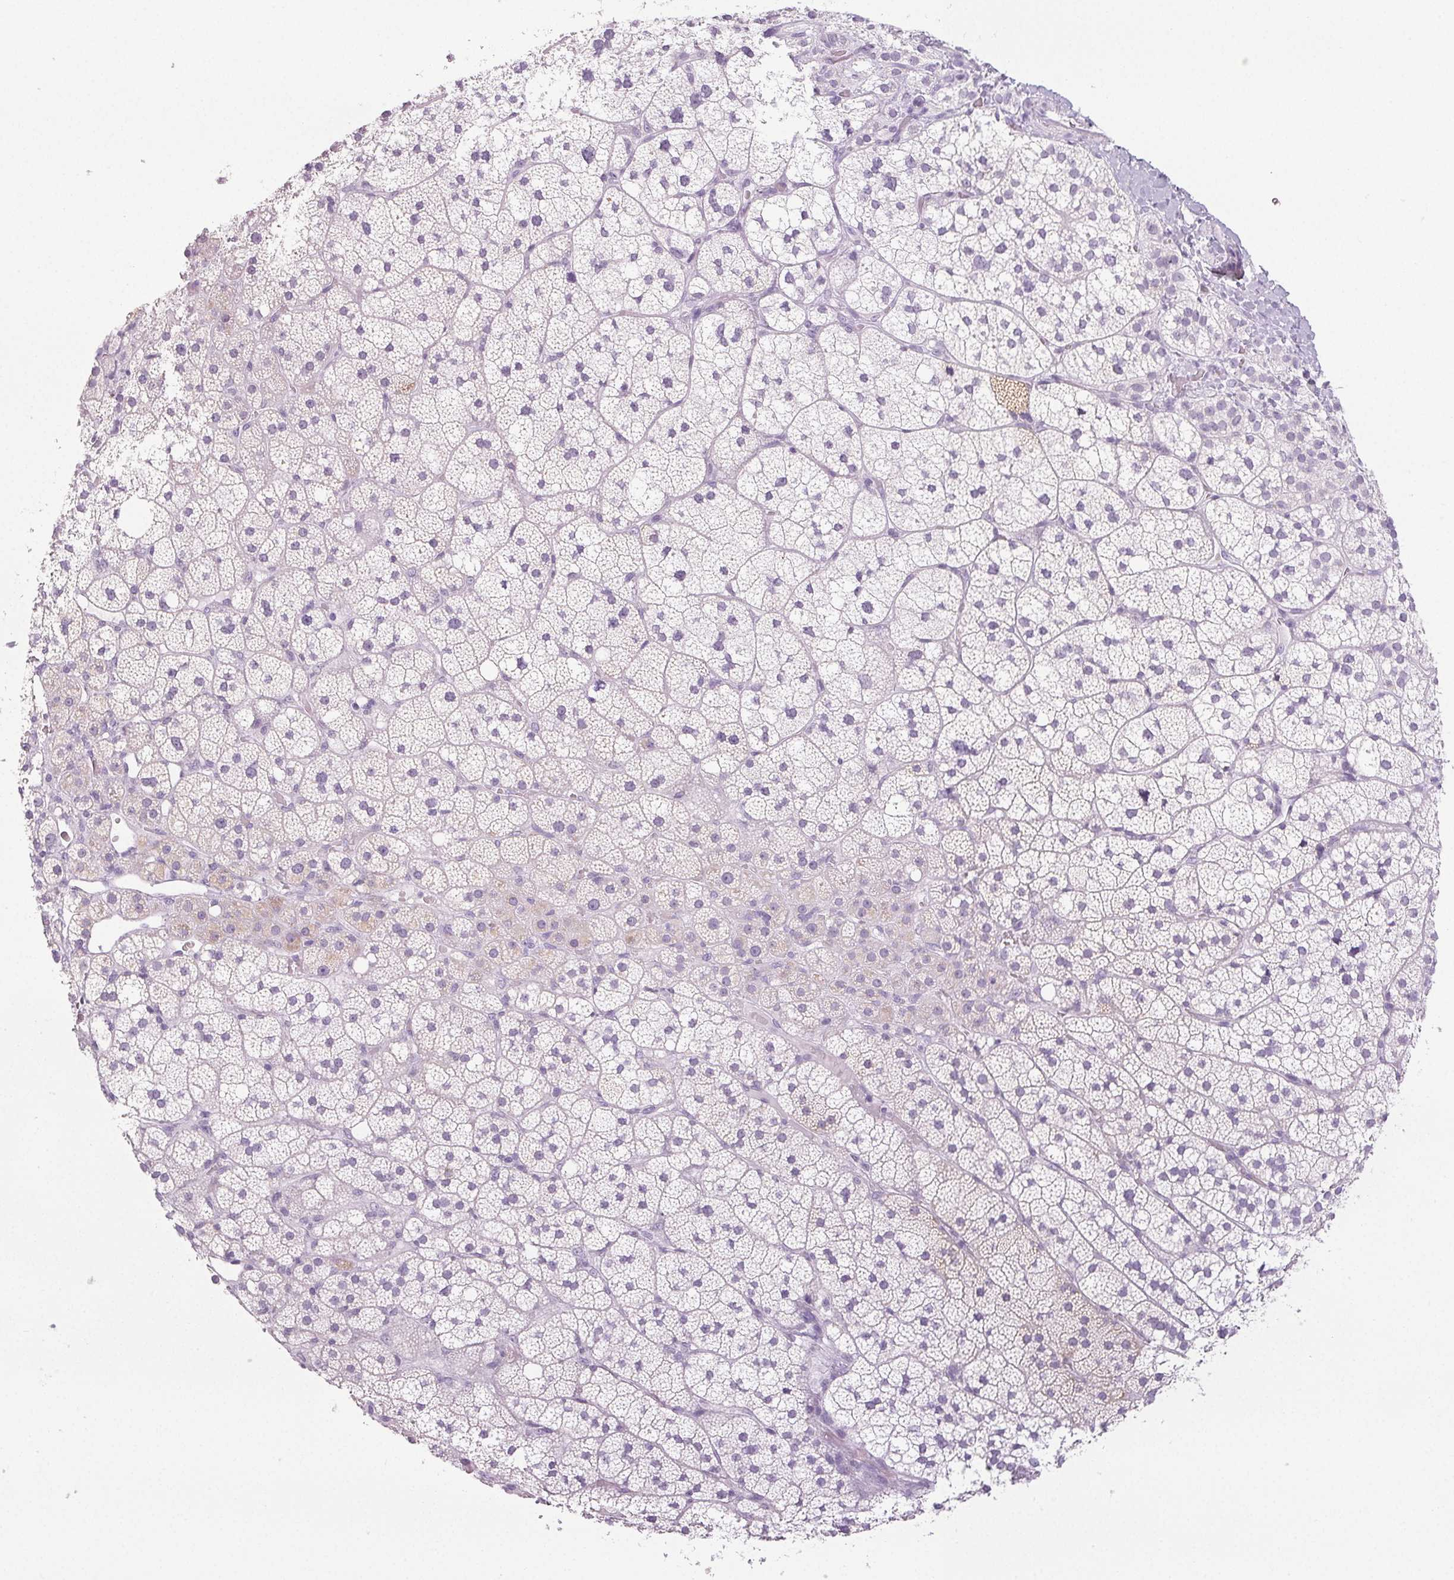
{"staining": {"intensity": "negative", "quantity": "none", "location": "none"}, "tissue": "adrenal gland", "cell_type": "Glandular cells", "image_type": "normal", "snomed": [{"axis": "morphology", "description": "Normal tissue, NOS"}, {"axis": "topography", "description": "Adrenal gland"}], "caption": "This is a micrograph of immunohistochemistry (IHC) staining of benign adrenal gland, which shows no positivity in glandular cells. (DAB immunohistochemistry visualized using brightfield microscopy, high magnification).", "gene": "COL7A1", "patient": {"sex": "male", "age": 53}}